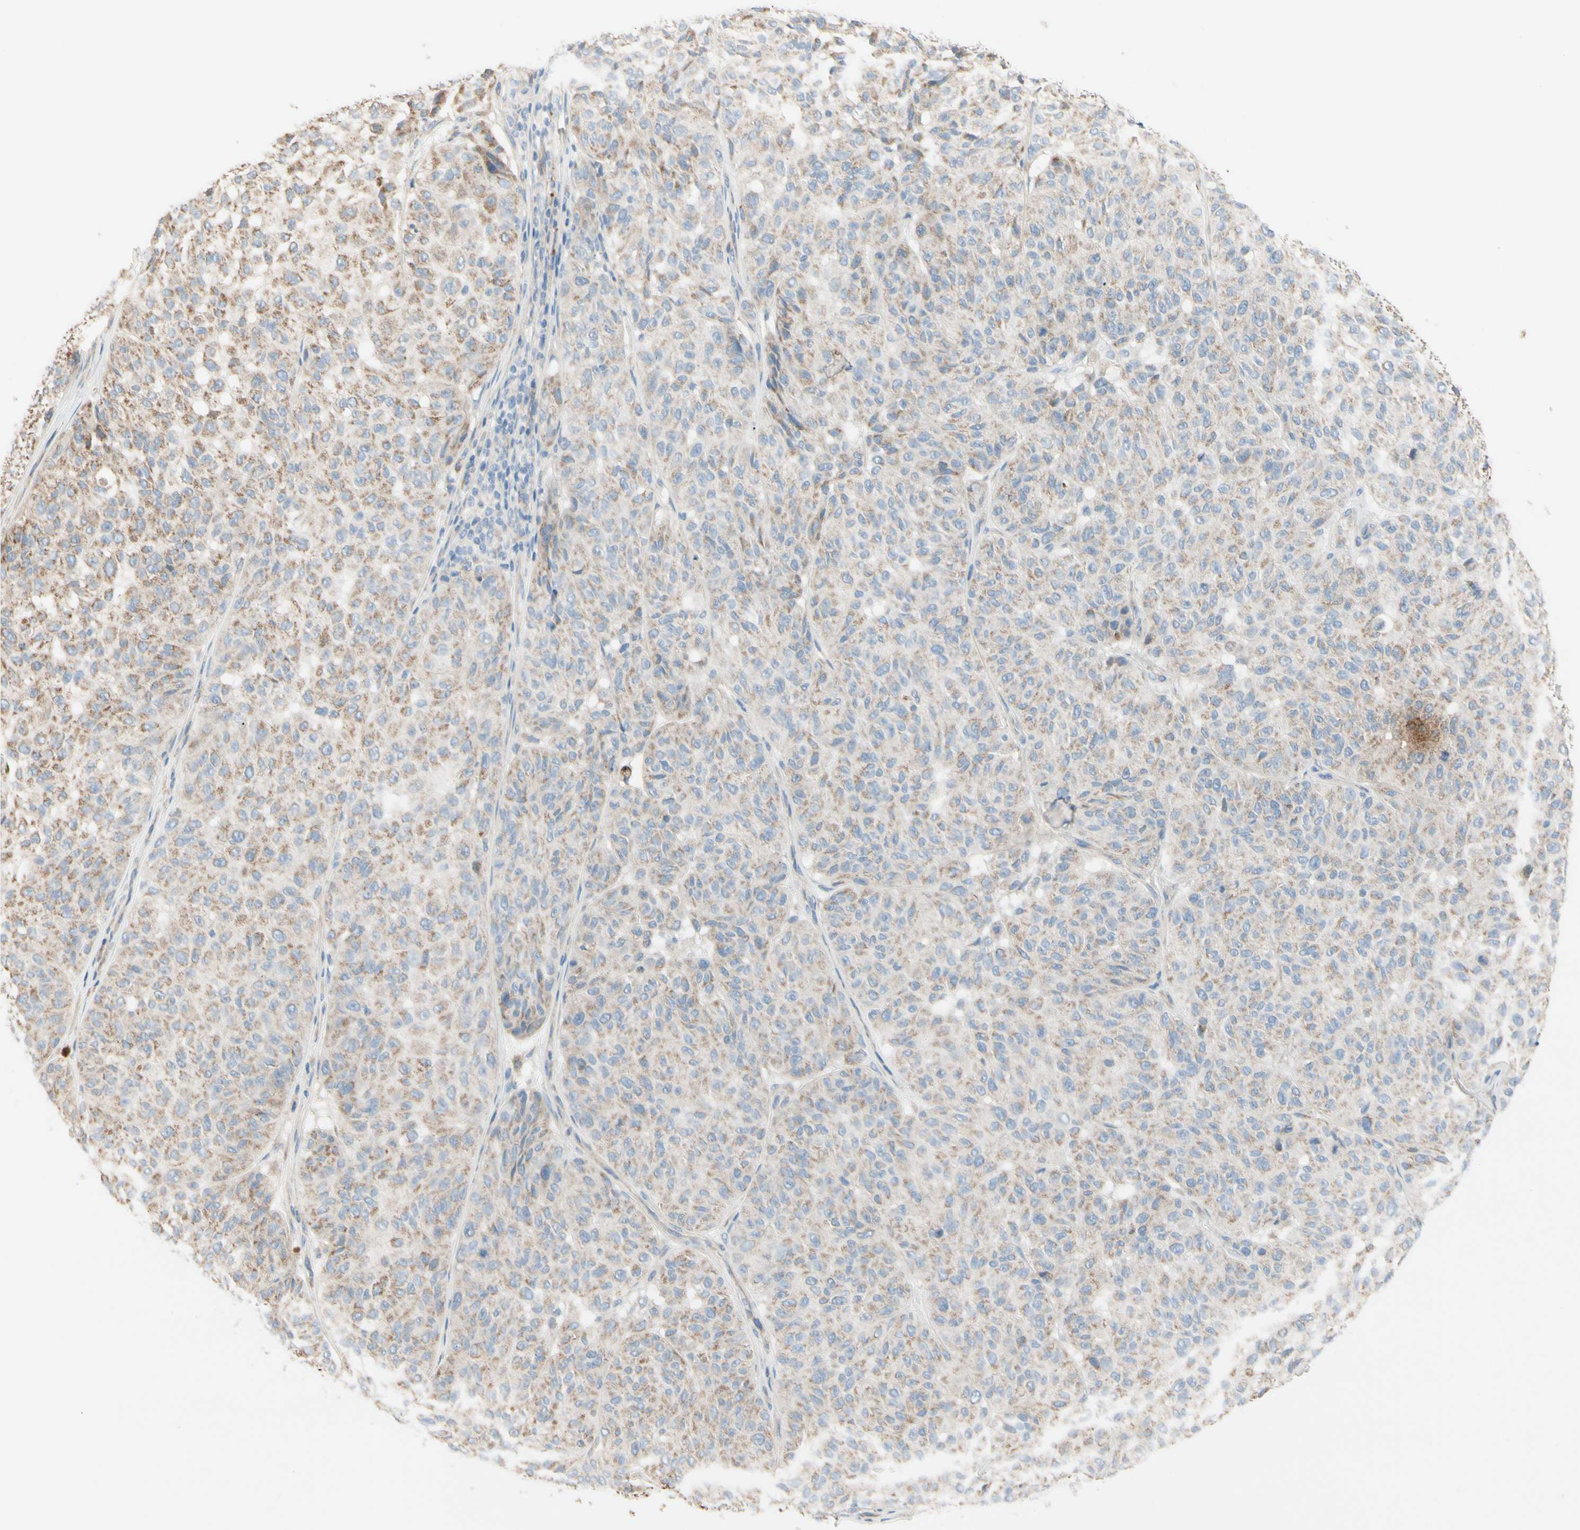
{"staining": {"intensity": "weak", "quantity": ">75%", "location": "cytoplasmic/membranous"}, "tissue": "melanoma", "cell_type": "Tumor cells", "image_type": "cancer", "snomed": [{"axis": "morphology", "description": "Malignant melanoma, NOS"}, {"axis": "topography", "description": "Skin"}], "caption": "An image showing weak cytoplasmic/membranous staining in about >75% of tumor cells in malignant melanoma, as visualized by brown immunohistochemical staining.", "gene": "EPHA3", "patient": {"sex": "female", "age": 46}}